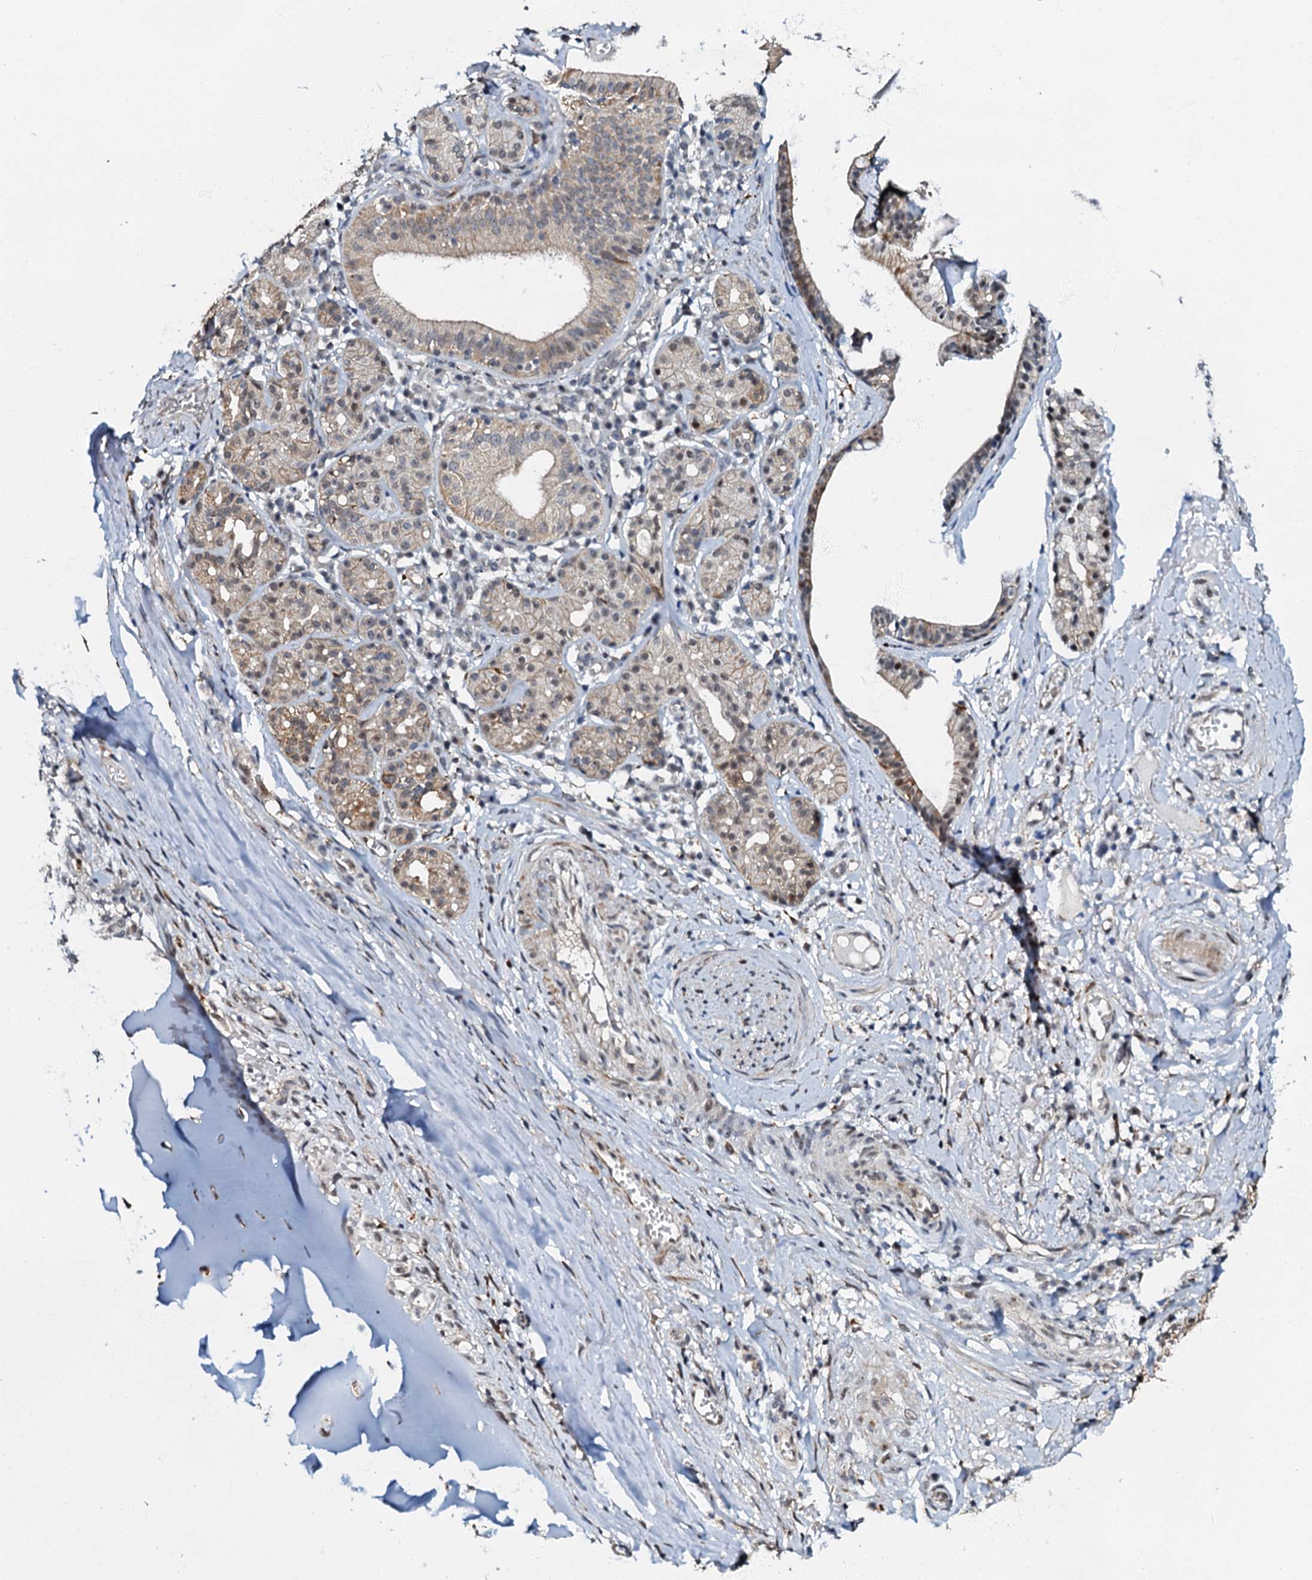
{"staining": {"intensity": "negative", "quantity": "none", "location": "none"}, "tissue": "adipose tissue", "cell_type": "Adipocytes", "image_type": "normal", "snomed": [{"axis": "morphology", "description": "Normal tissue, NOS"}, {"axis": "morphology", "description": "Basal cell carcinoma"}, {"axis": "topography", "description": "Cartilage tissue"}, {"axis": "topography", "description": "Nasopharynx"}, {"axis": "topography", "description": "Oral tissue"}], "caption": "IHC photomicrograph of benign adipose tissue stained for a protein (brown), which demonstrates no positivity in adipocytes.", "gene": "OLAH", "patient": {"sex": "female", "age": 77}}